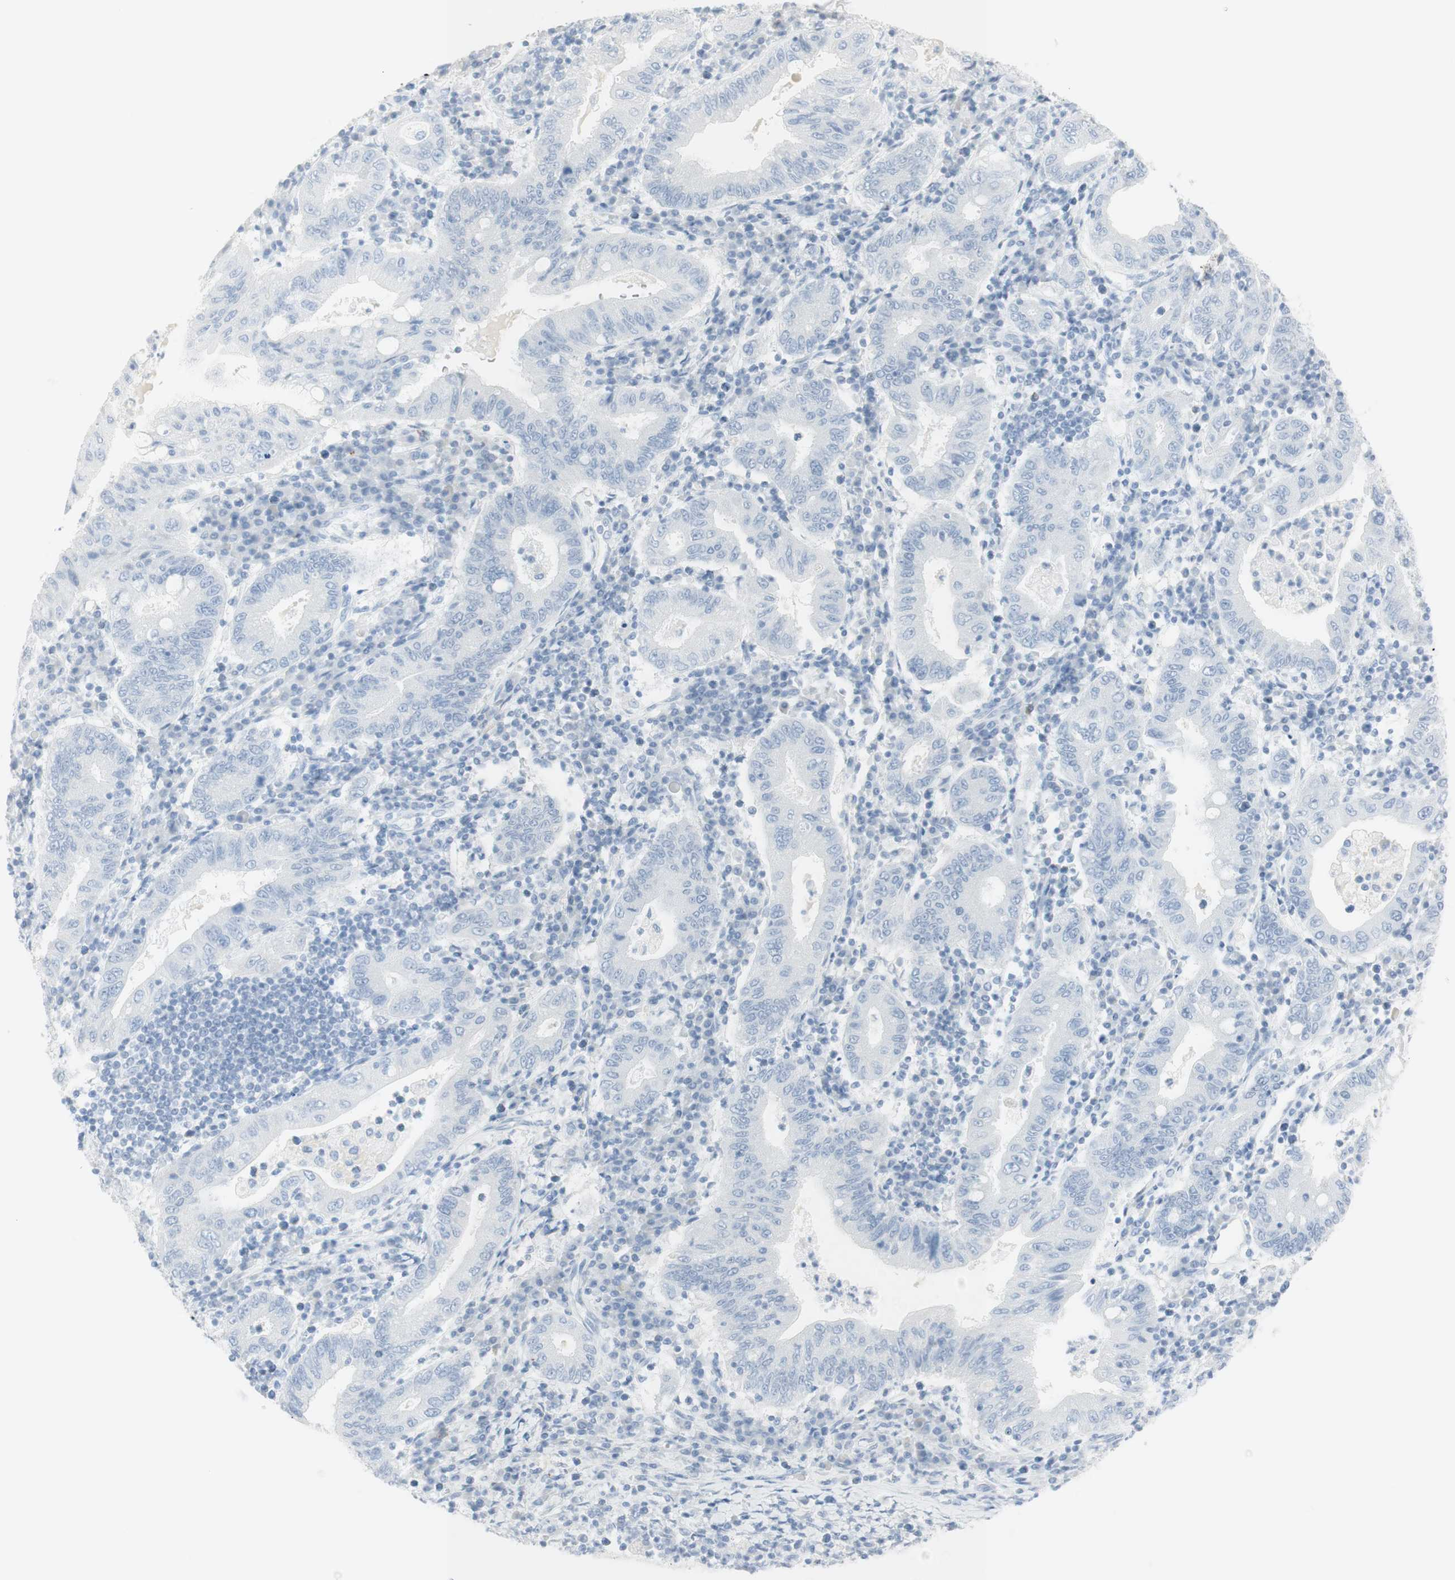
{"staining": {"intensity": "negative", "quantity": "none", "location": "none"}, "tissue": "stomach cancer", "cell_type": "Tumor cells", "image_type": "cancer", "snomed": [{"axis": "morphology", "description": "Normal tissue, NOS"}, {"axis": "morphology", "description": "Adenocarcinoma, NOS"}, {"axis": "topography", "description": "Esophagus"}, {"axis": "topography", "description": "Stomach, upper"}, {"axis": "topography", "description": "Peripheral nerve tissue"}], "caption": "High magnification brightfield microscopy of stomach cancer (adenocarcinoma) stained with DAB (brown) and counterstained with hematoxylin (blue): tumor cells show no significant positivity.", "gene": "NAPSA", "patient": {"sex": "male", "age": 62}}